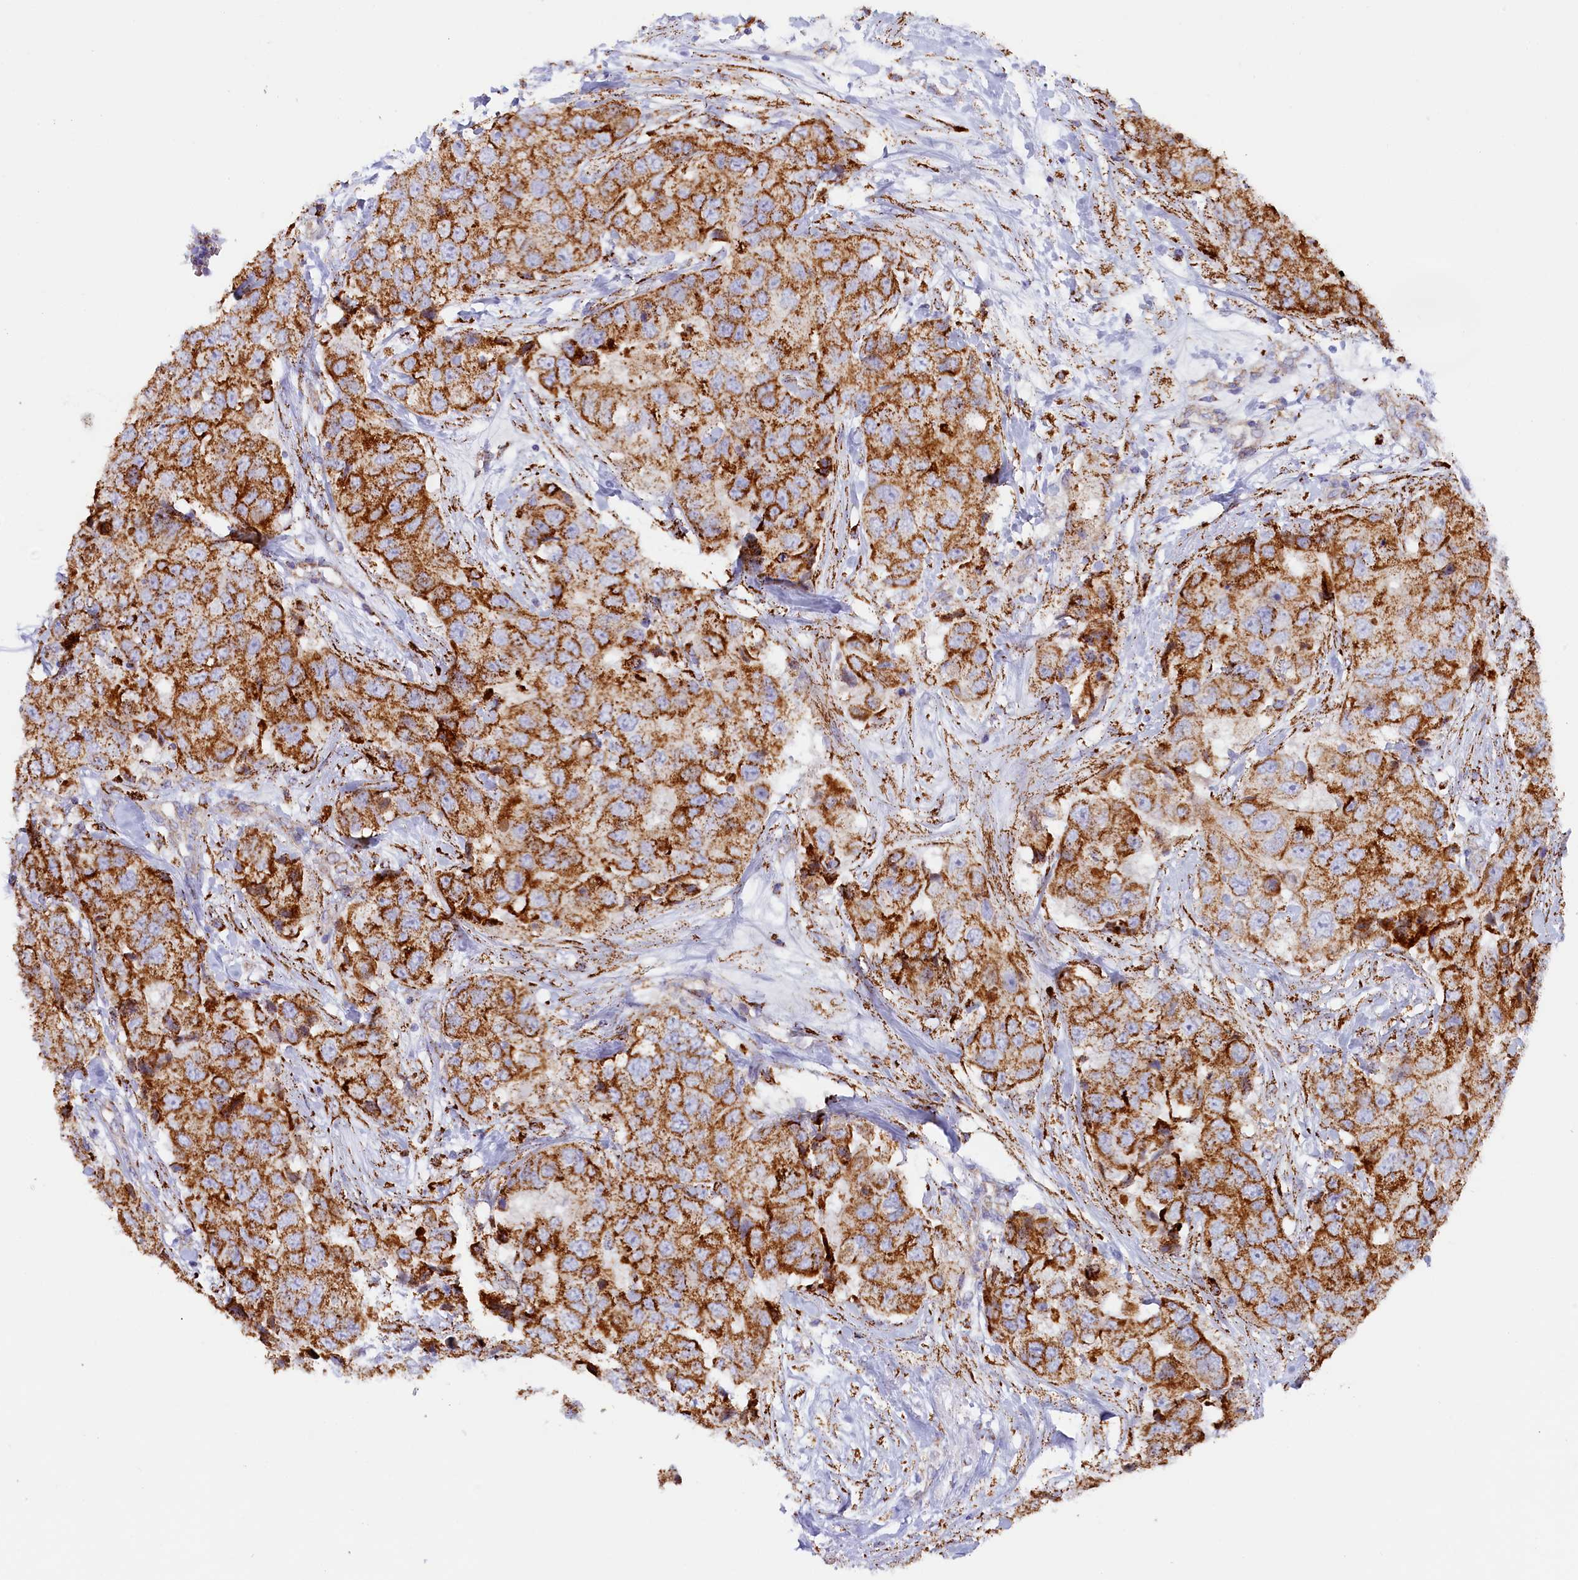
{"staining": {"intensity": "strong", "quantity": ">75%", "location": "cytoplasmic/membranous"}, "tissue": "breast cancer", "cell_type": "Tumor cells", "image_type": "cancer", "snomed": [{"axis": "morphology", "description": "Duct carcinoma"}, {"axis": "topography", "description": "Breast"}], "caption": "A high-resolution image shows immunohistochemistry staining of breast cancer (infiltrating ductal carcinoma), which shows strong cytoplasmic/membranous staining in about >75% of tumor cells. The staining was performed using DAB to visualize the protein expression in brown, while the nuclei were stained in blue with hematoxylin (Magnification: 20x).", "gene": "AKTIP", "patient": {"sex": "female", "age": 62}}